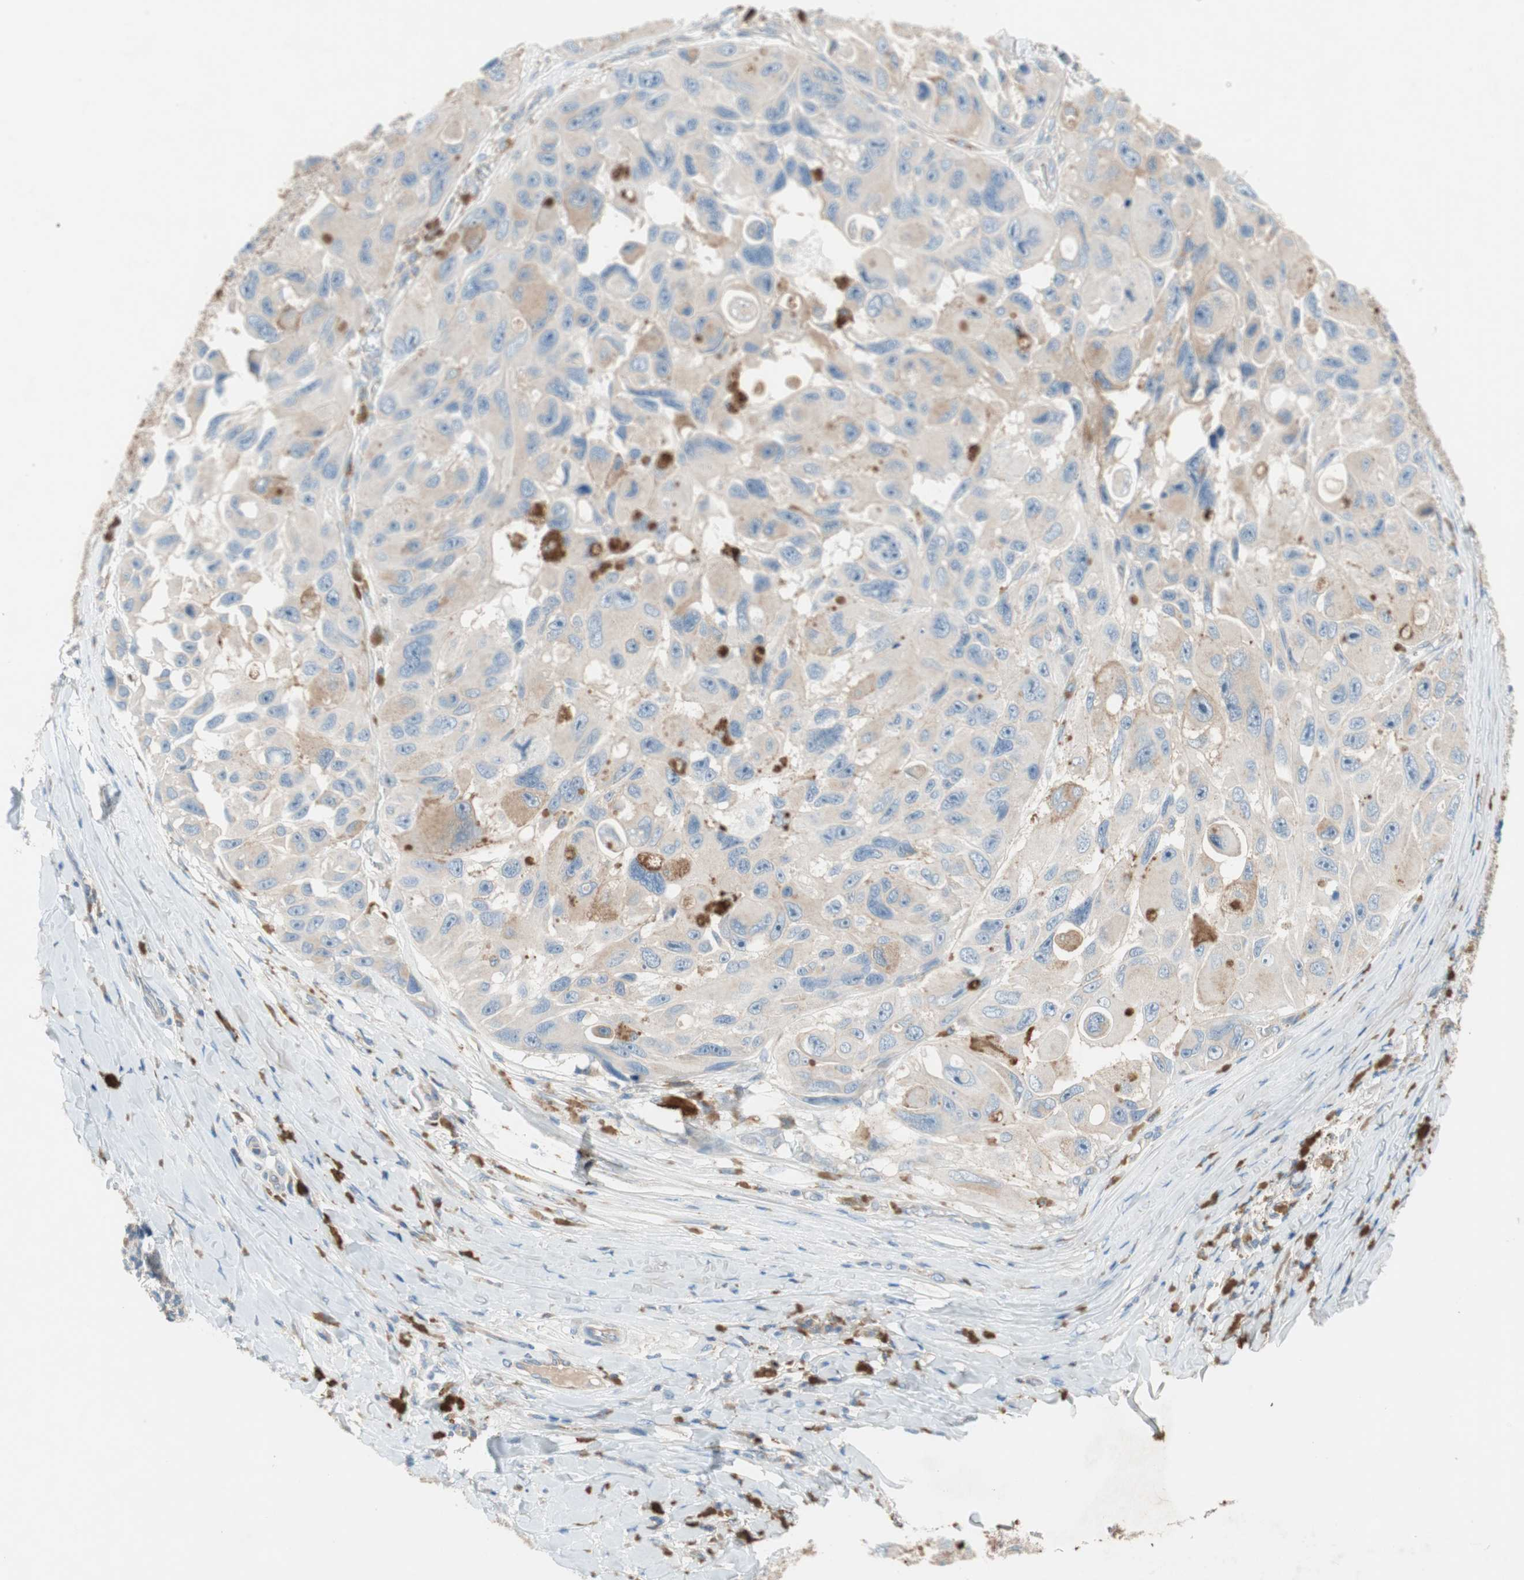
{"staining": {"intensity": "weak", "quantity": "<25%", "location": "cytoplasmic/membranous"}, "tissue": "melanoma", "cell_type": "Tumor cells", "image_type": "cancer", "snomed": [{"axis": "morphology", "description": "Malignant melanoma, NOS"}, {"axis": "topography", "description": "Skin"}], "caption": "There is no significant positivity in tumor cells of malignant melanoma. (Immunohistochemistry (ihc), brightfield microscopy, high magnification).", "gene": "GLUL", "patient": {"sex": "female", "age": 73}}